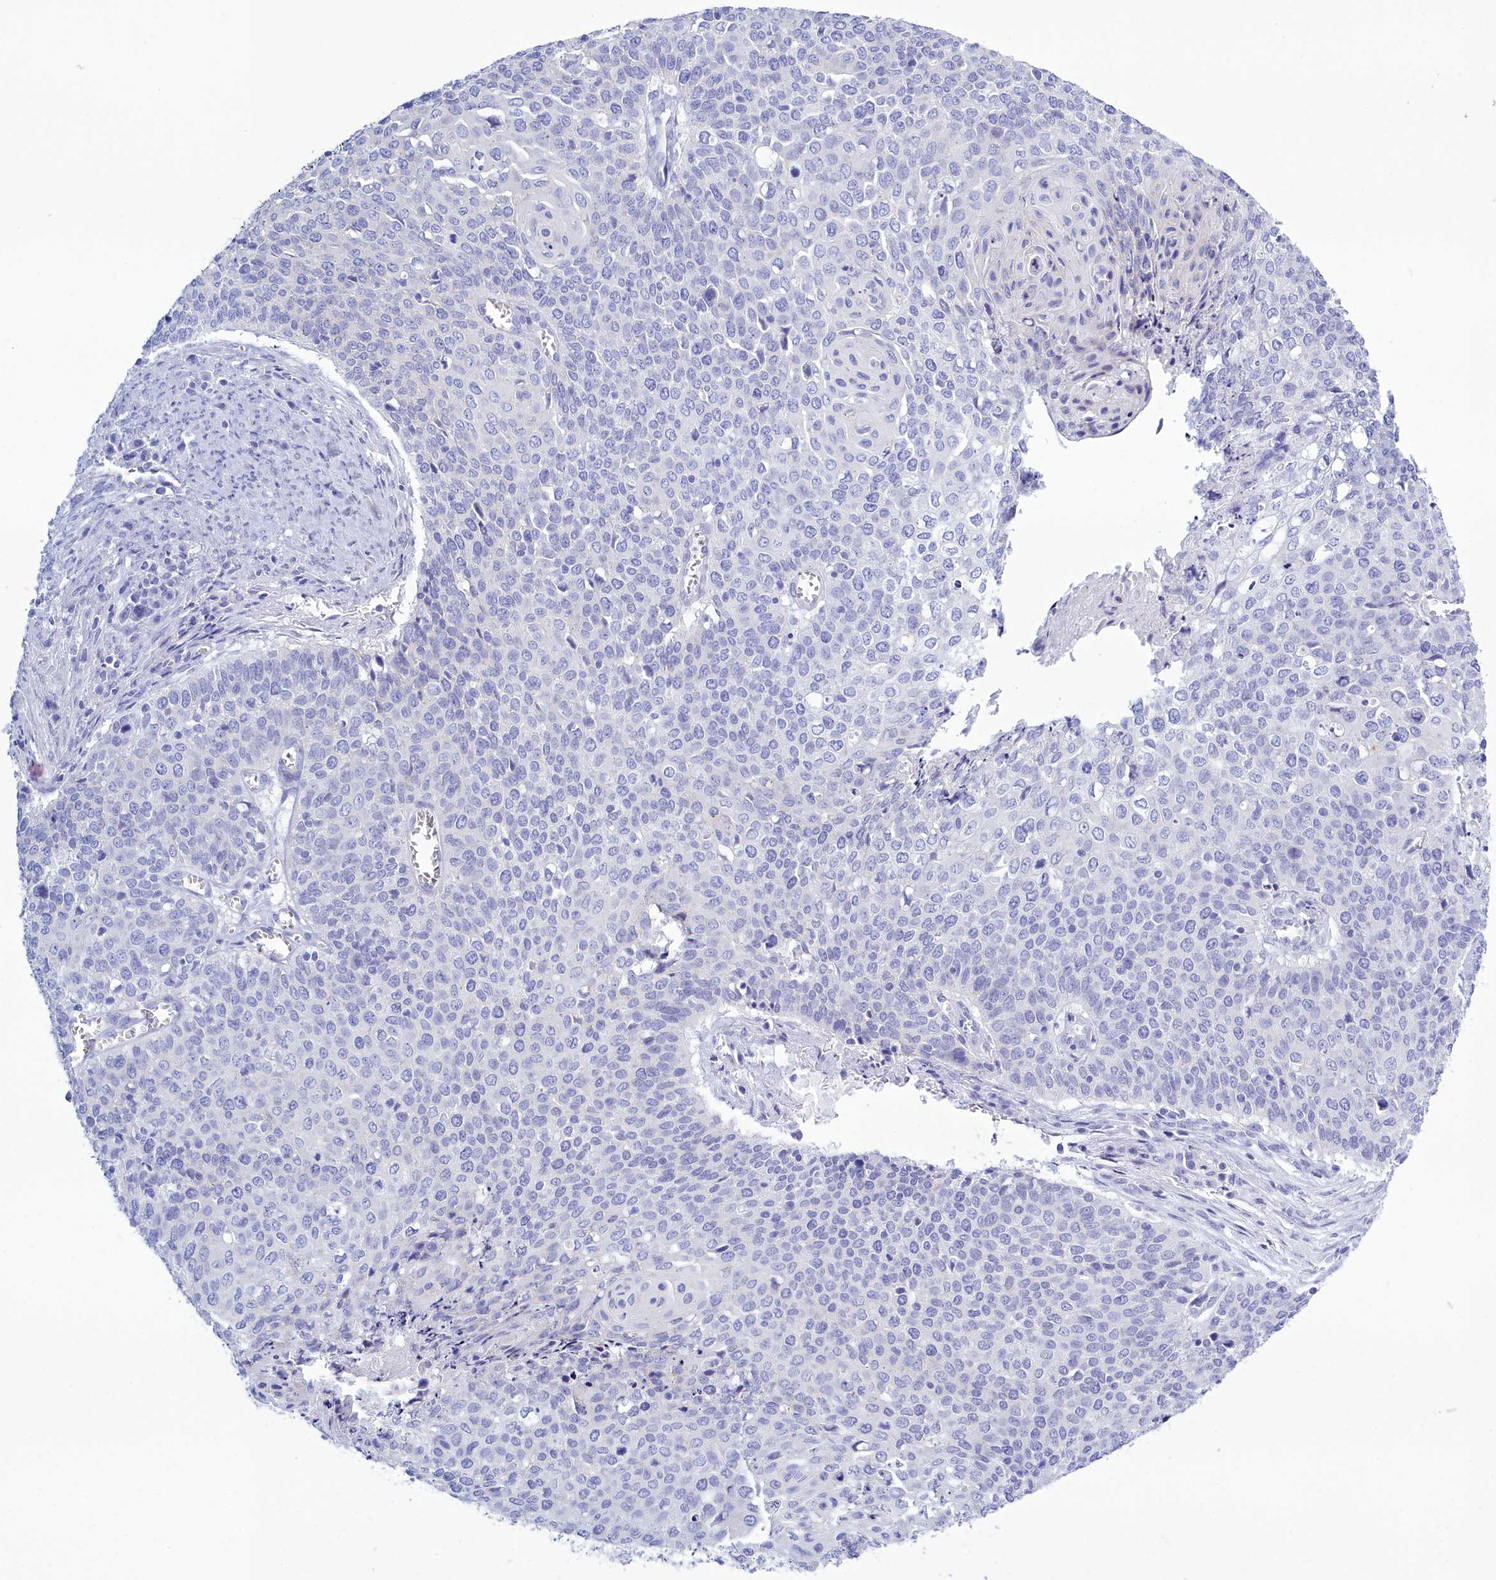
{"staining": {"intensity": "negative", "quantity": "none", "location": "none"}, "tissue": "cervical cancer", "cell_type": "Tumor cells", "image_type": "cancer", "snomed": [{"axis": "morphology", "description": "Squamous cell carcinoma, NOS"}, {"axis": "topography", "description": "Cervix"}], "caption": "Immunohistochemistry image of human cervical cancer stained for a protein (brown), which demonstrates no expression in tumor cells.", "gene": "TMEM97", "patient": {"sex": "female", "age": 39}}